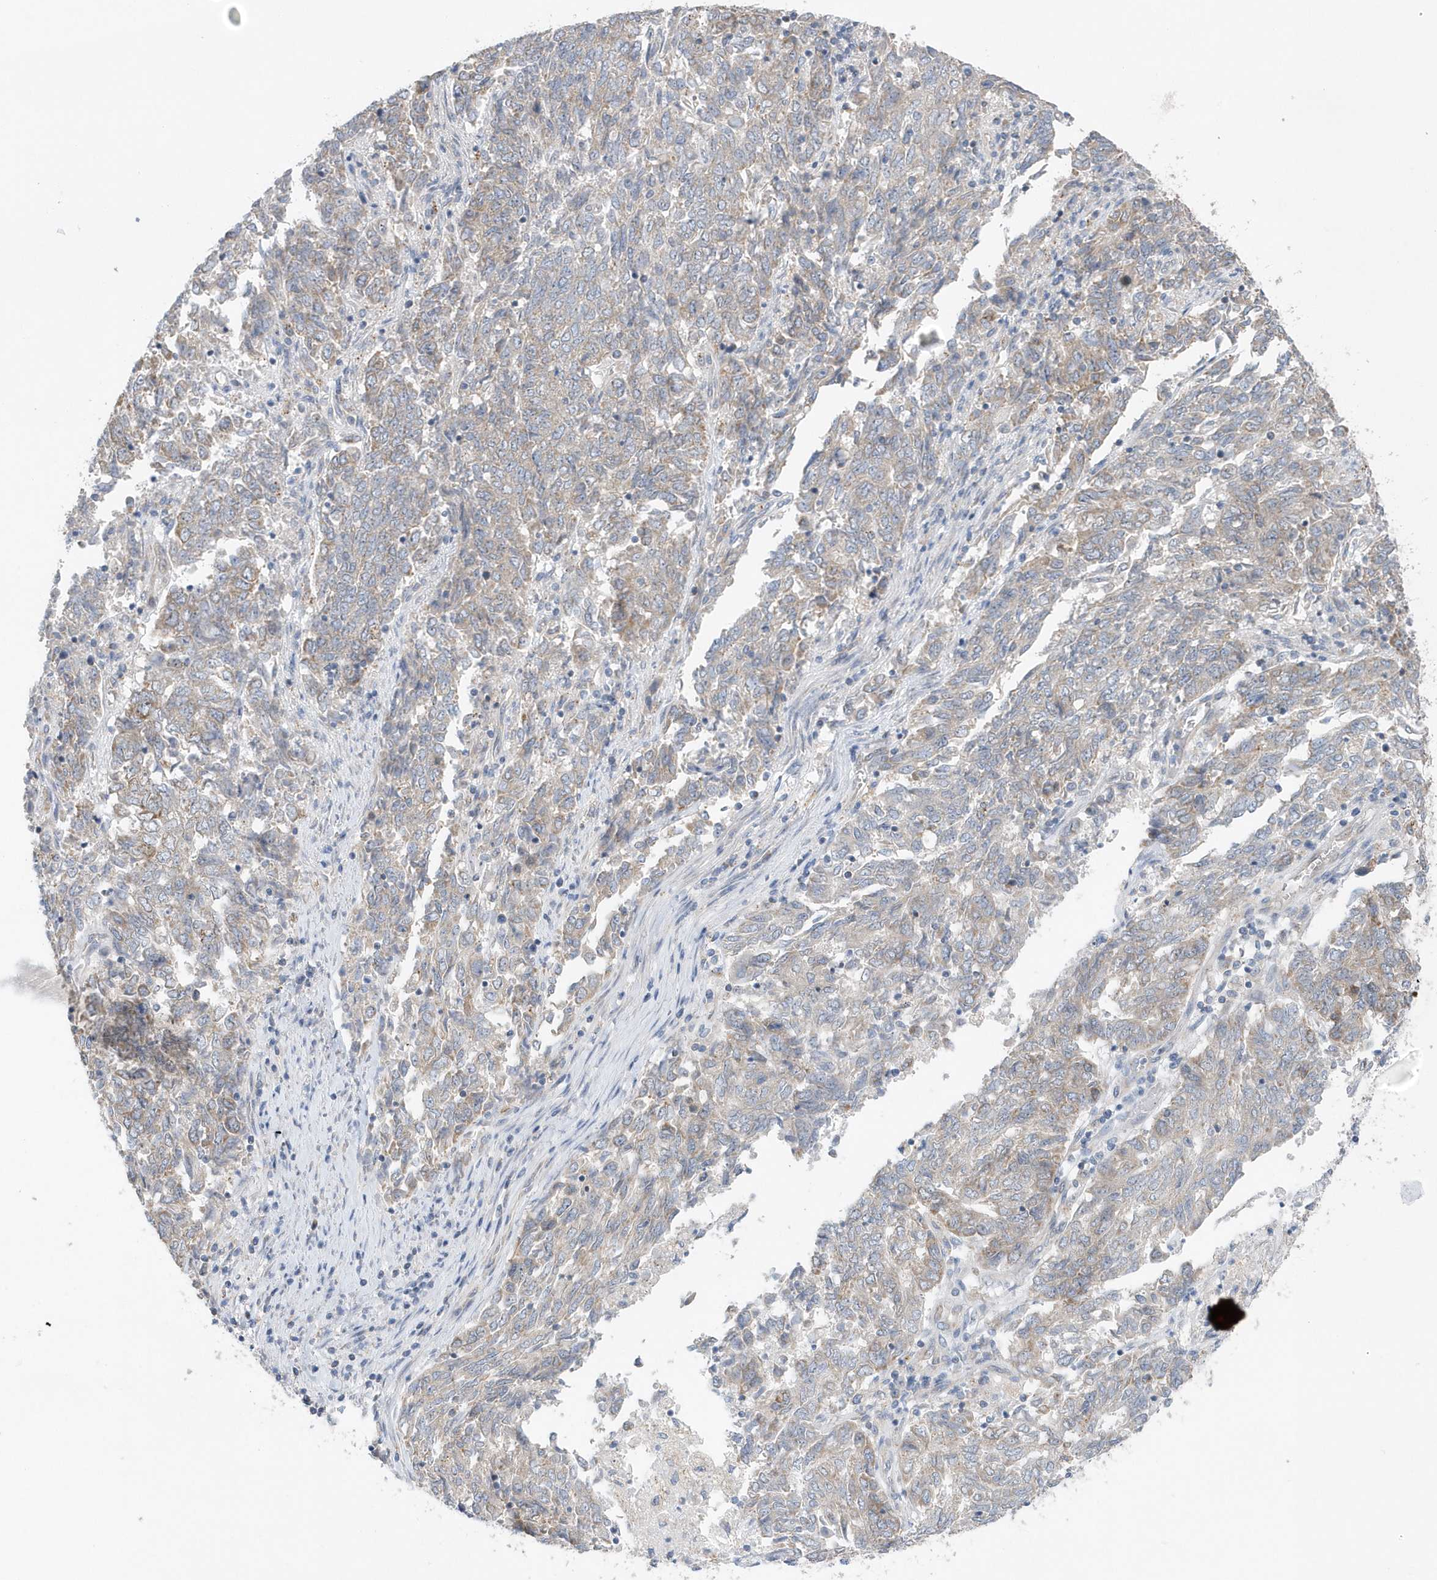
{"staining": {"intensity": "weak", "quantity": "25%-75%", "location": "cytoplasmic/membranous"}, "tissue": "endometrial cancer", "cell_type": "Tumor cells", "image_type": "cancer", "snomed": [{"axis": "morphology", "description": "Adenocarcinoma, NOS"}, {"axis": "topography", "description": "Endometrium"}], "caption": "Endometrial cancer (adenocarcinoma) stained with a protein marker demonstrates weak staining in tumor cells.", "gene": "SPATA5", "patient": {"sex": "female", "age": 80}}